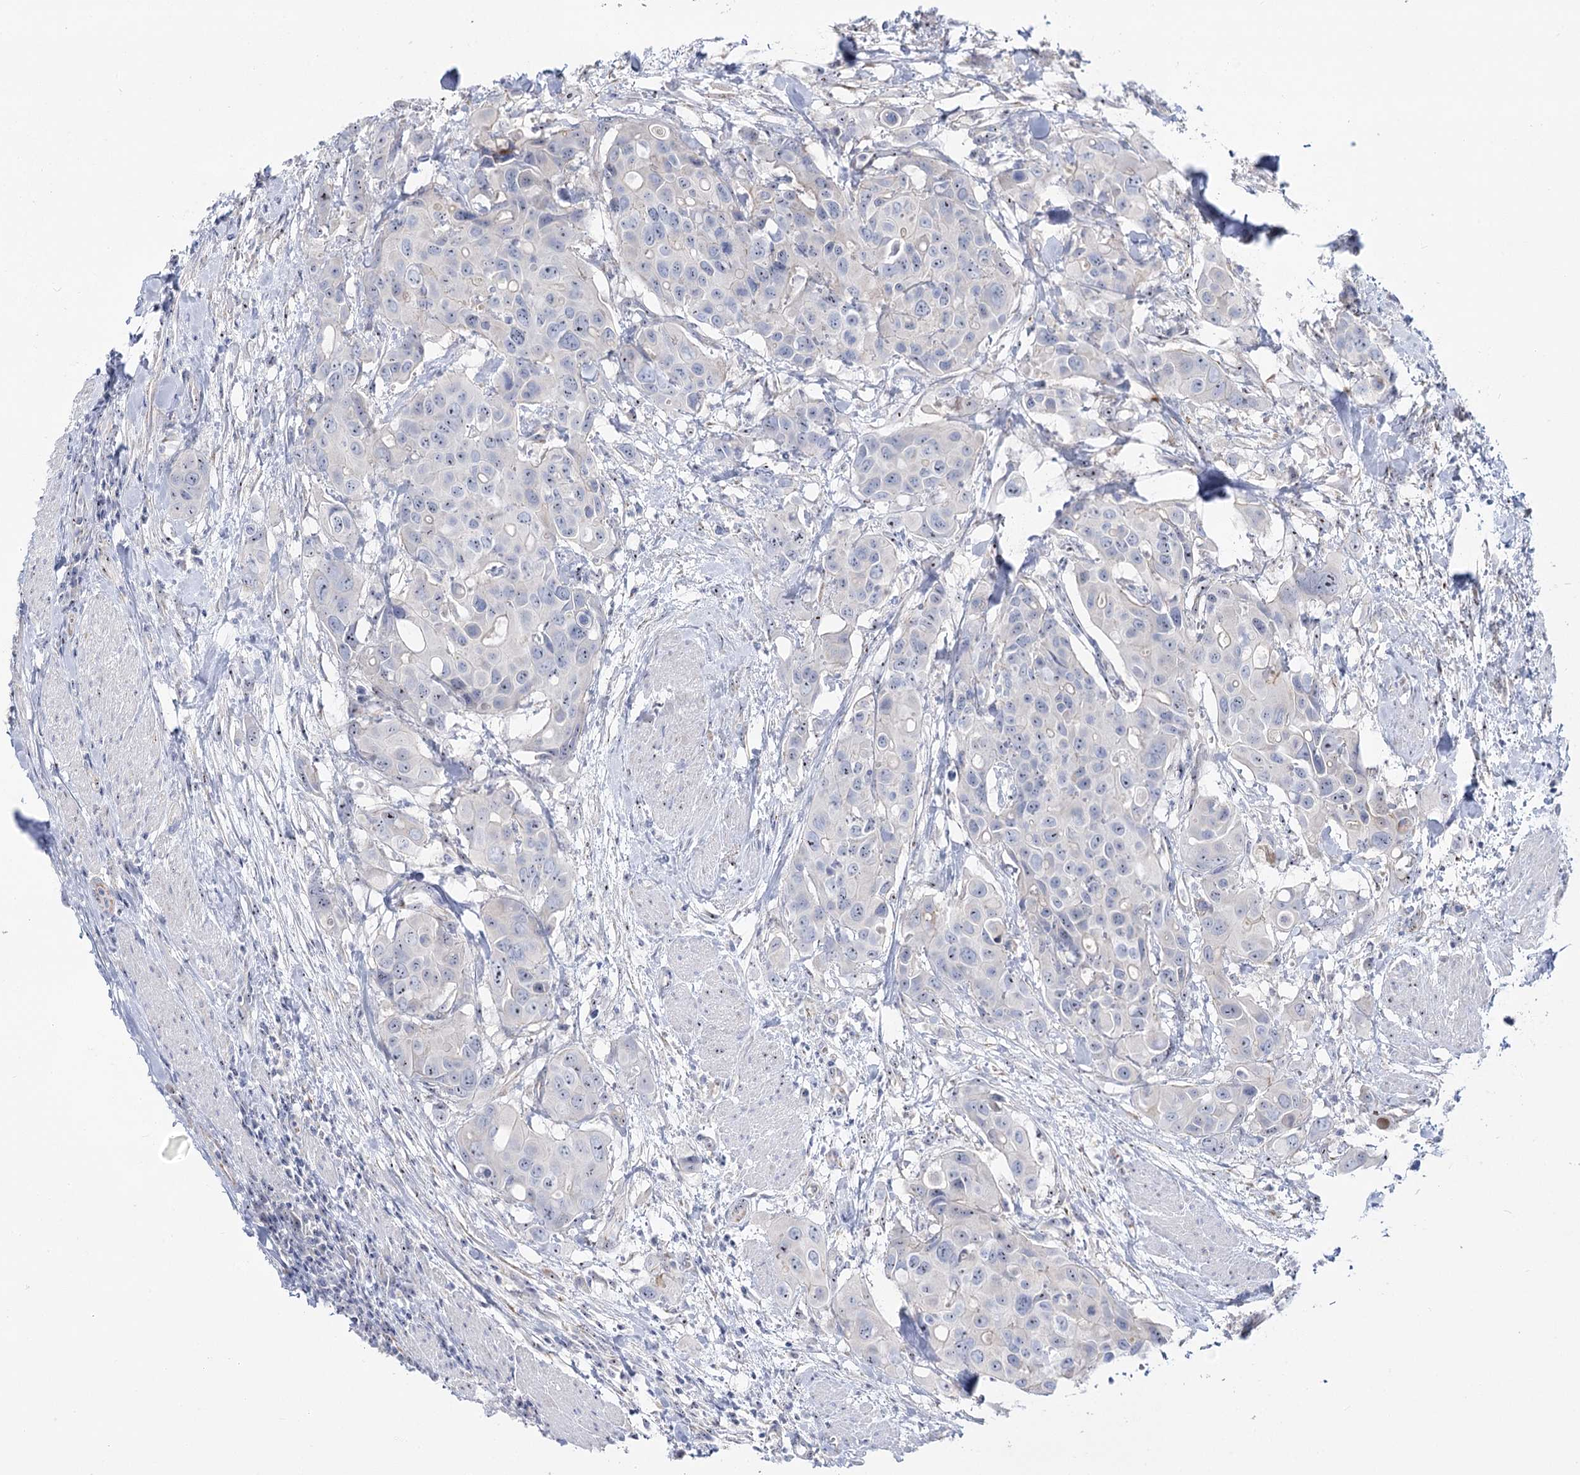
{"staining": {"intensity": "moderate", "quantity": "<25%", "location": "nuclear"}, "tissue": "colorectal cancer", "cell_type": "Tumor cells", "image_type": "cancer", "snomed": [{"axis": "morphology", "description": "Adenocarcinoma, NOS"}, {"axis": "topography", "description": "Colon"}], "caption": "Immunohistochemistry of human colorectal cancer exhibits low levels of moderate nuclear staining in about <25% of tumor cells.", "gene": "SUOX", "patient": {"sex": "male", "age": 77}}